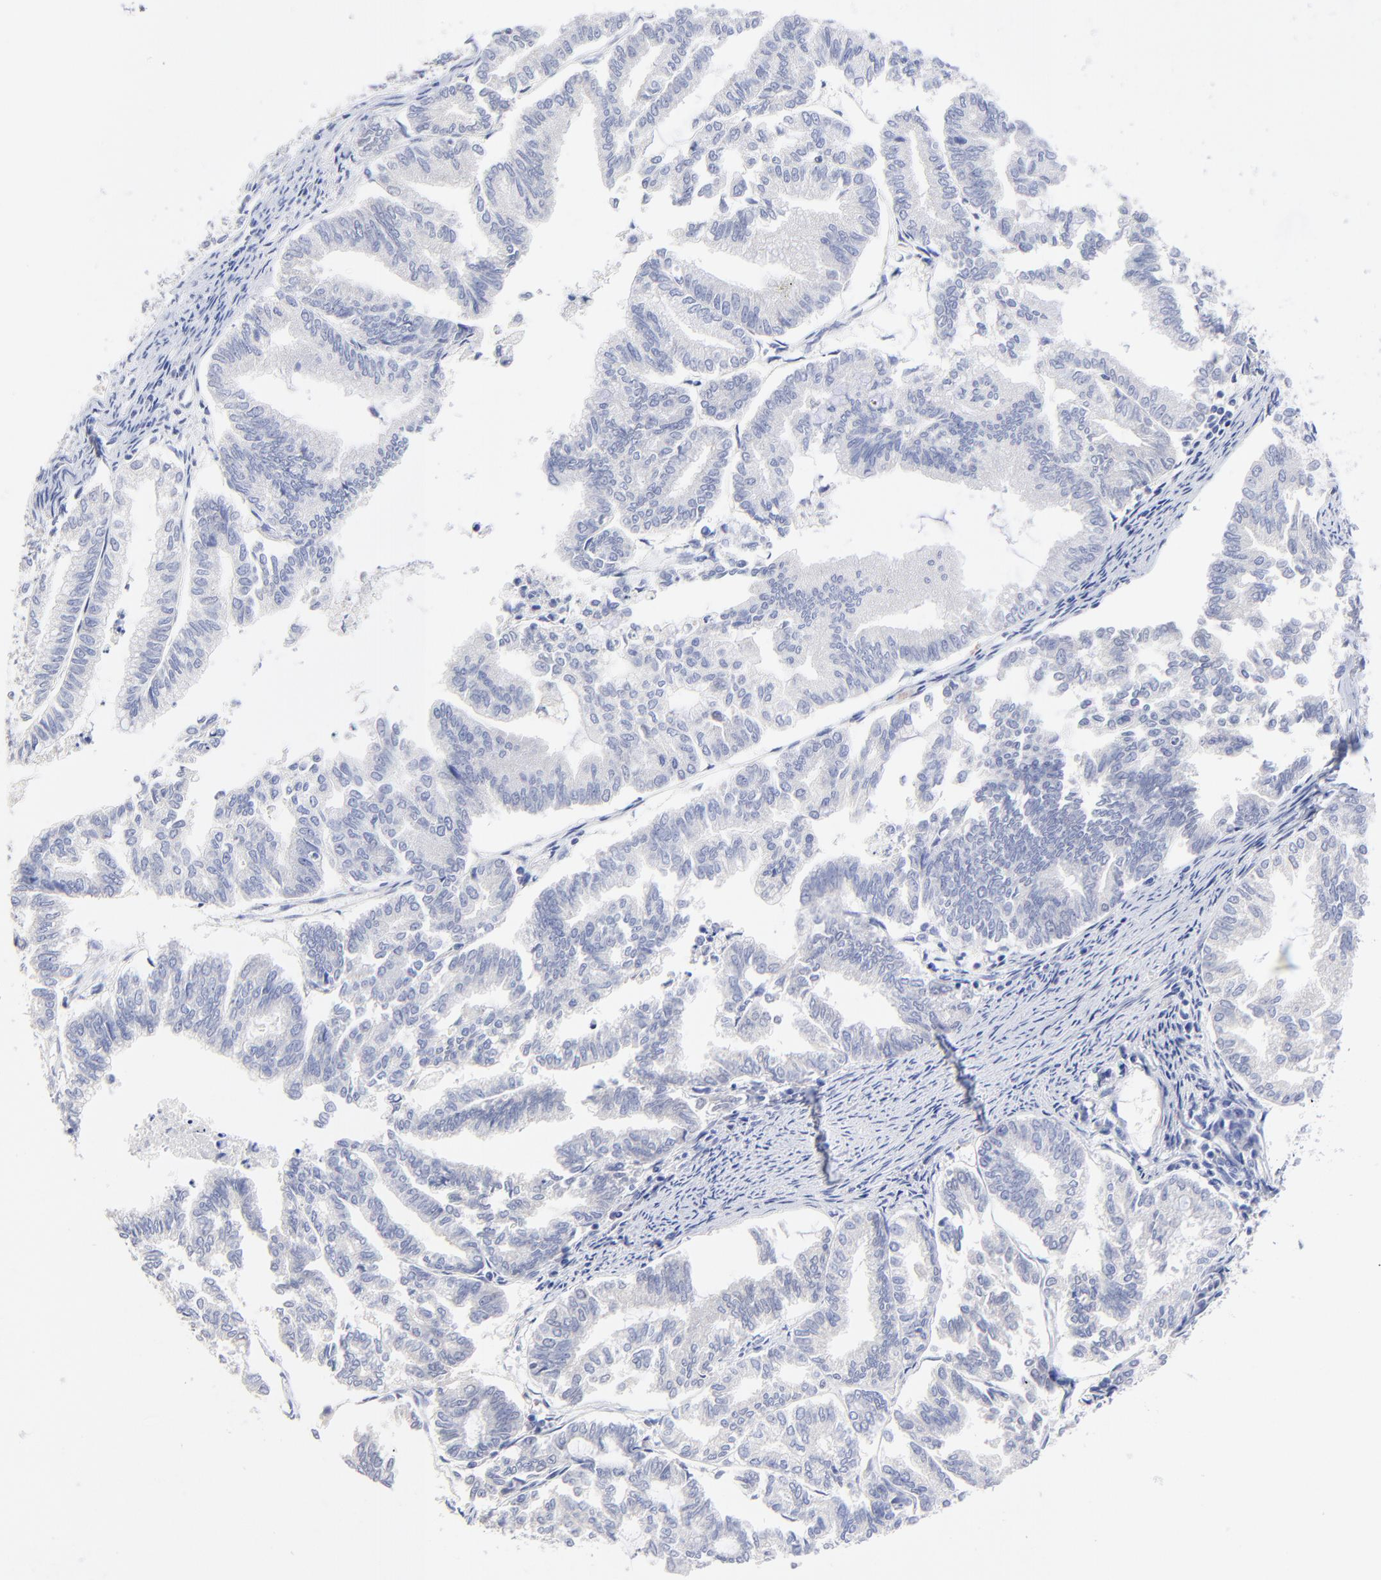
{"staining": {"intensity": "negative", "quantity": "none", "location": "none"}, "tissue": "endometrial cancer", "cell_type": "Tumor cells", "image_type": "cancer", "snomed": [{"axis": "morphology", "description": "Adenocarcinoma, NOS"}, {"axis": "topography", "description": "Endometrium"}], "caption": "Tumor cells are negative for brown protein staining in endometrial adenocarcinoma.", "gene": "SULT4A1", "patient": {"sex": "female", "age": 79}}